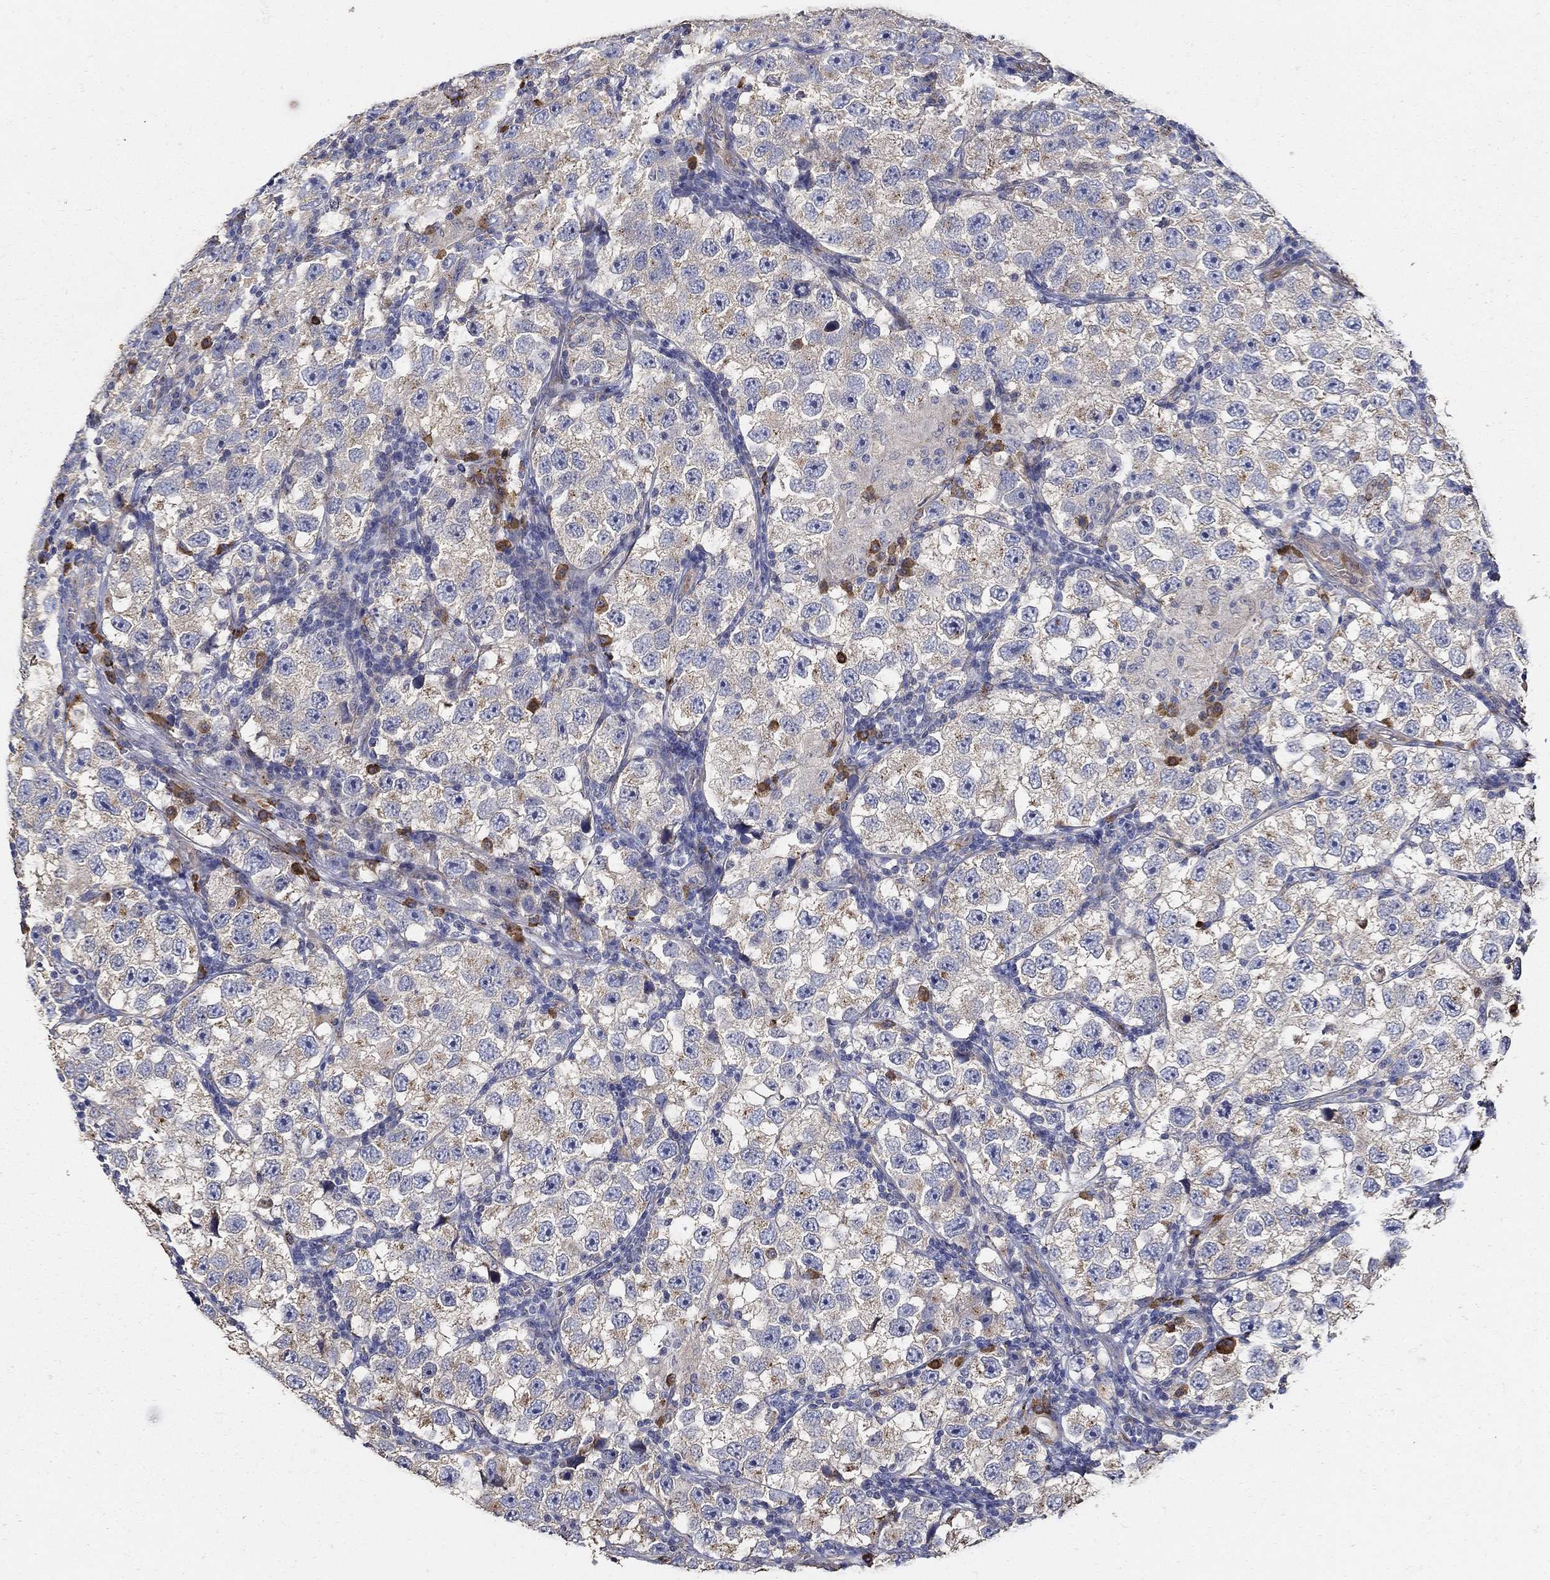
{"staining": {"intensity": "negative", "quantity": "none", "location": "none"}, "tissue": "testis cancer", "cell_type": "Tumor cells", "image_type": "cancer", "snomed": [{"axis": "morphology", "description": "Seminoma, NOS"}, {"axis": "topography", "description": "Testis"}], "caption": "The histopathology image reveals no staining of tumor cells in seminoma (testis).", "gene": "EMILIN3", "patient": {"sex": "male", "age": 26}}